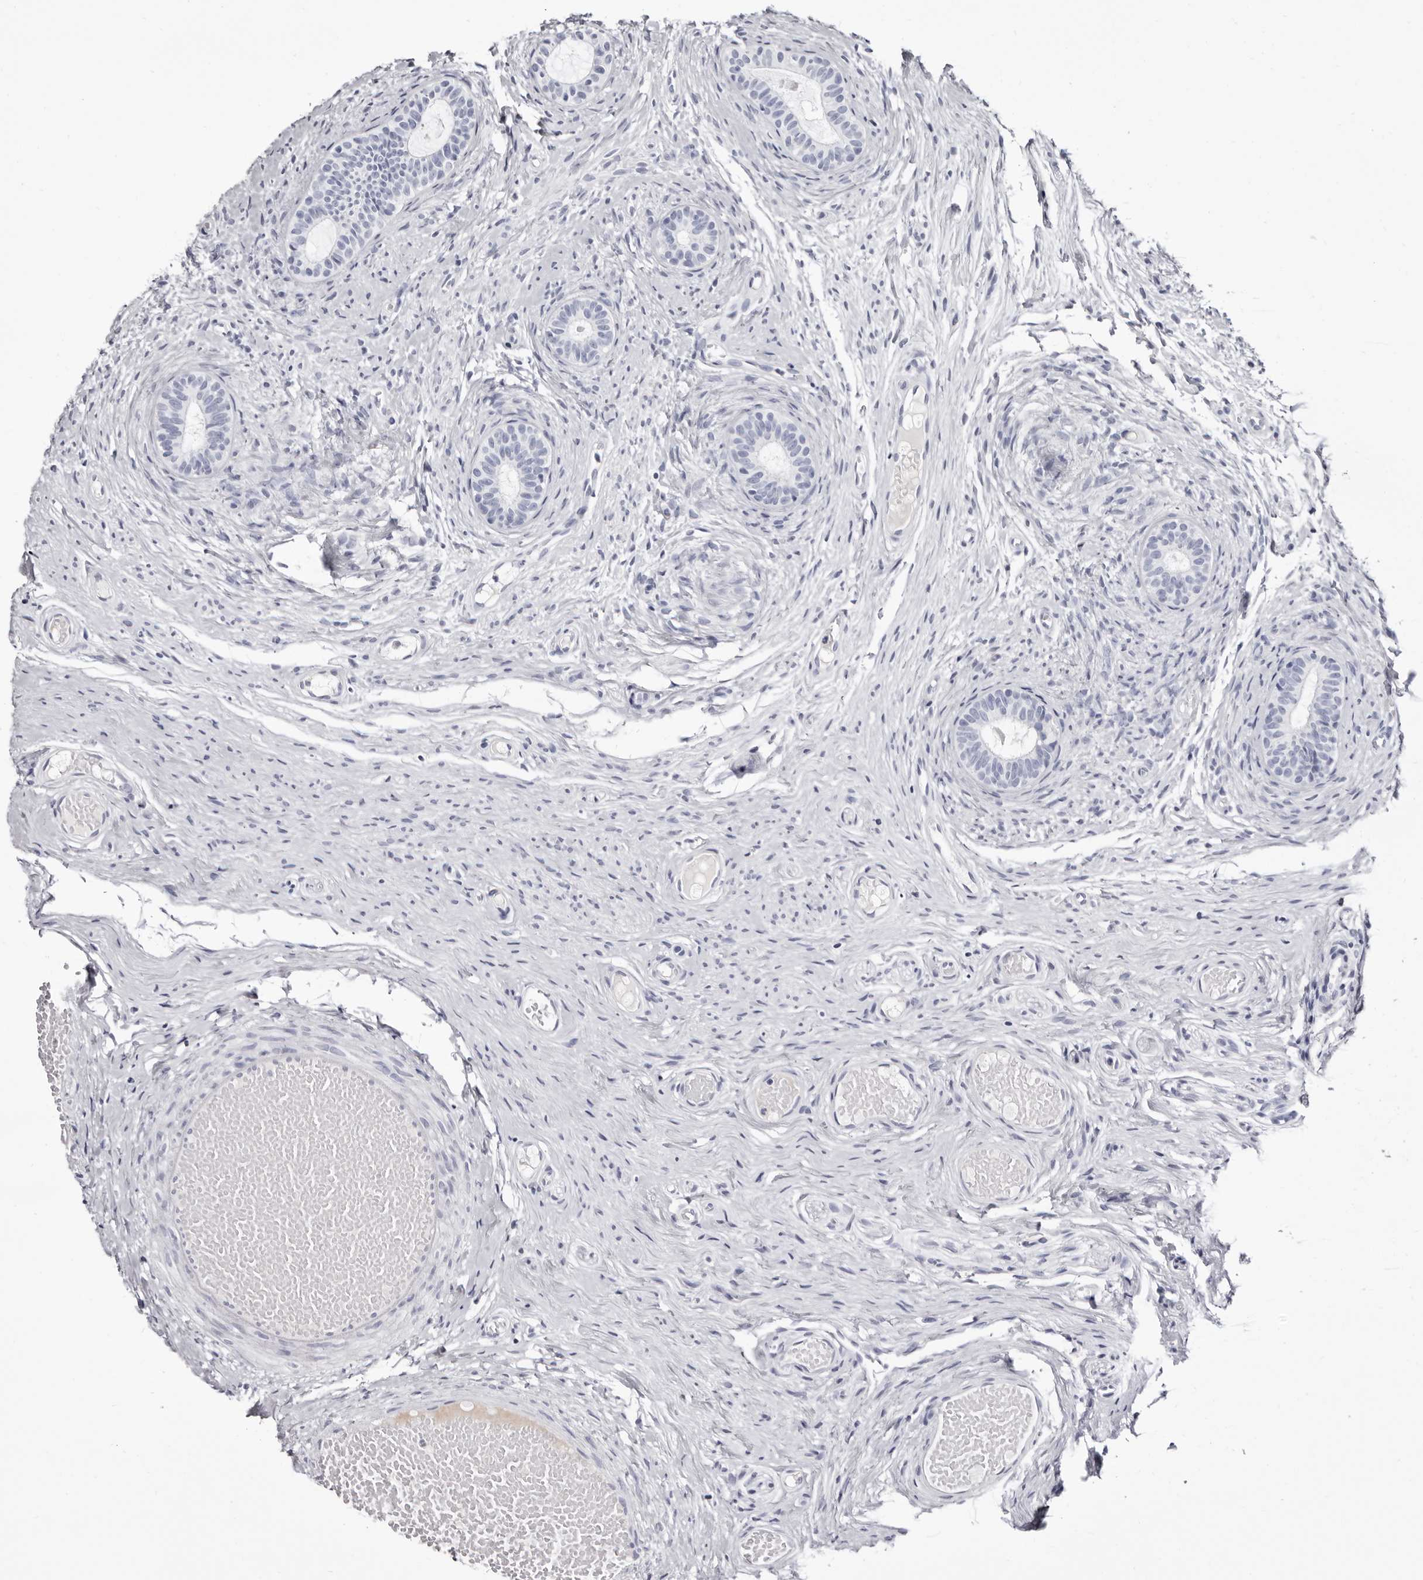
{"staining": {"intensity": "negative", "quantity": "none", "location": "none"}, "tissue": "epididymis", "cell_type": "Glandular cells", "image_type": "normal", "snomed": [{"axis": "morphology", "description": "Normal tissue, NOS"}, {"axis": "topography", "description": "Epididymis"}], "caption": "An IHC photomicrograph of benign epididymis is shown. There is no staining in glandular cells of epididymis.", "gene": "LPO", "patient": {"sex": "male", "age": 9}}